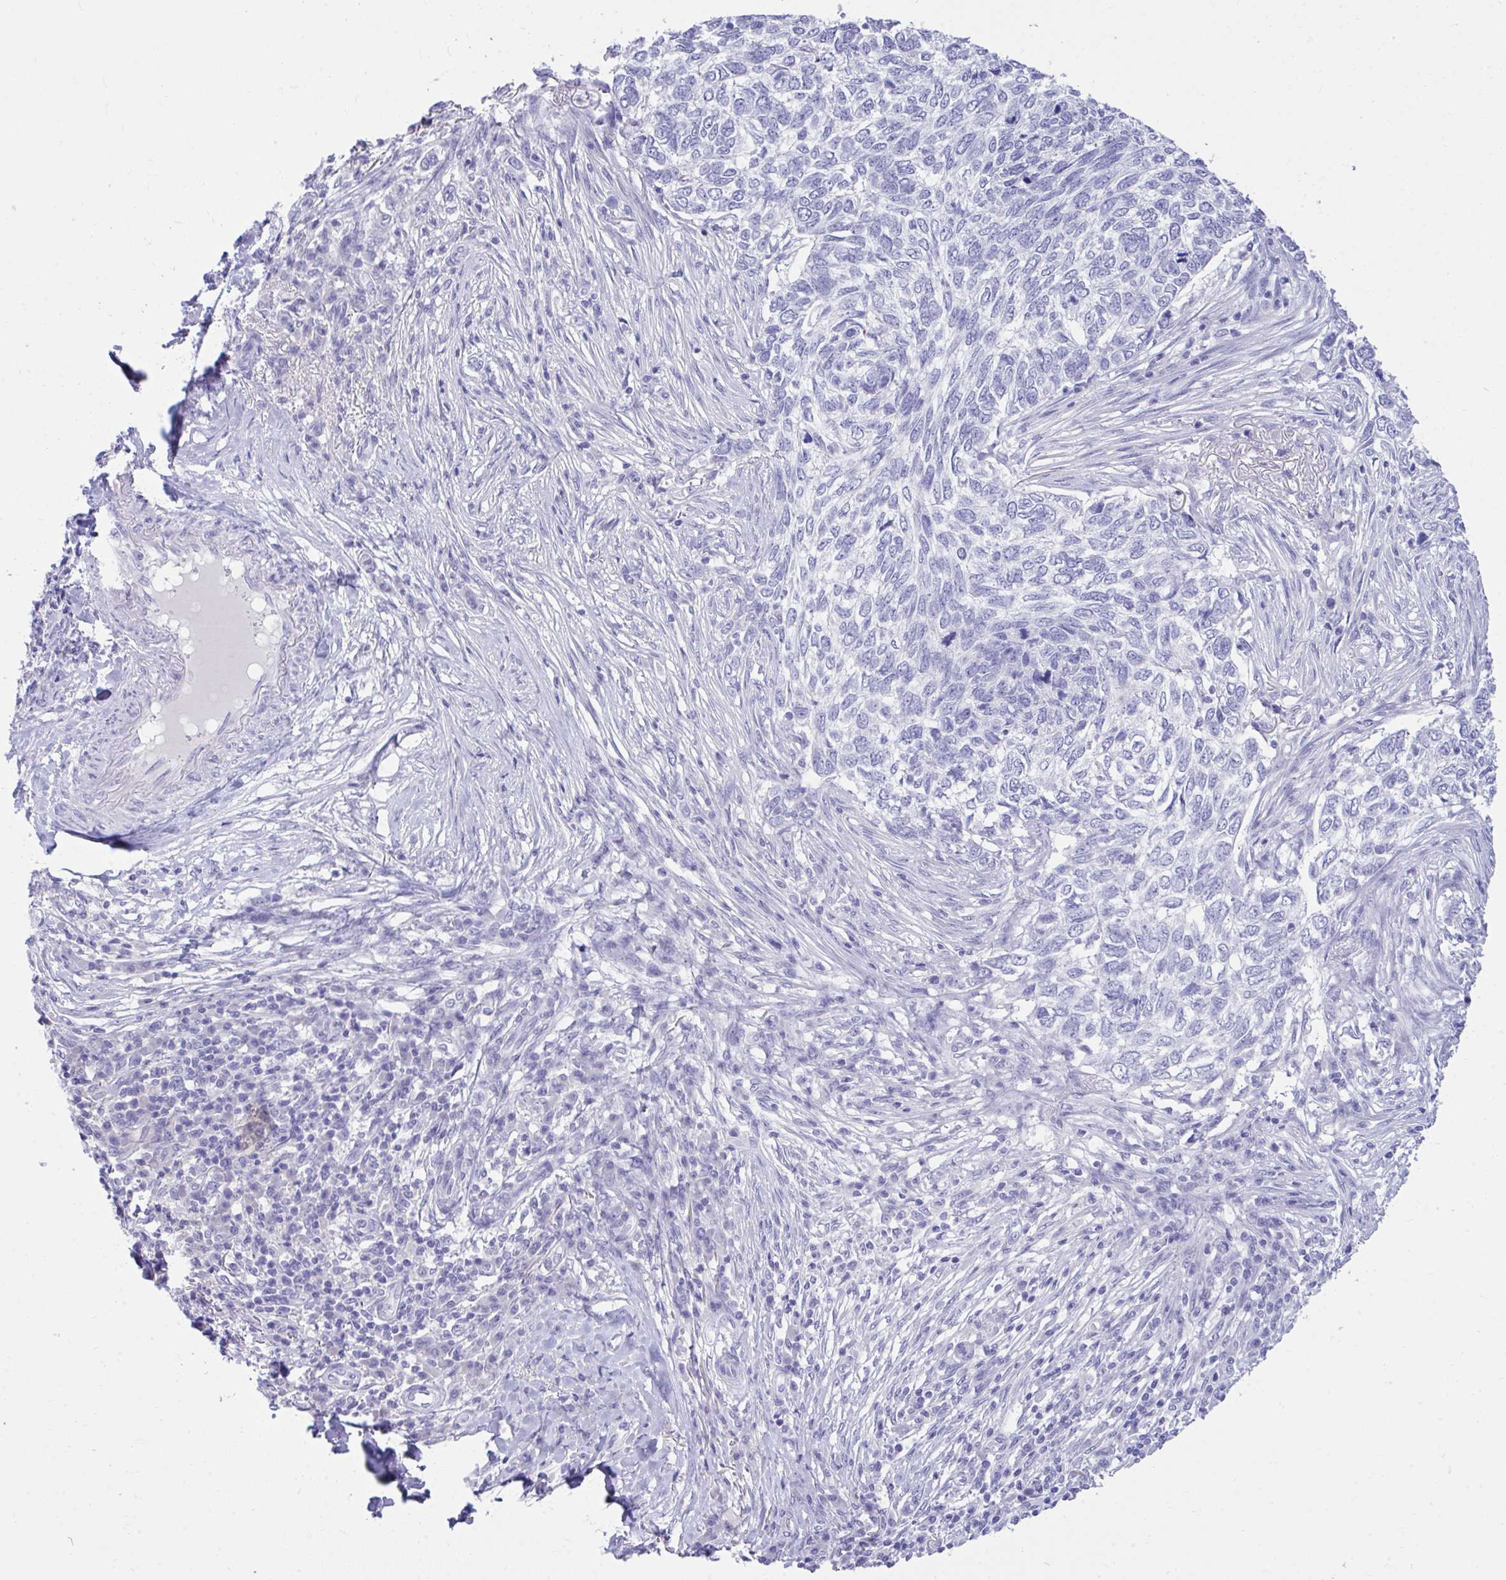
{"staining": {"intensity": "negative", "quantity": "none", "location": "none"}, "tissue": "skin cancer", "cell_type": "Tumor cells", "image_type": "cancer", "snomed": [{"axis": "morphology", "description": "Basal cell carcinoma"}, {"axis": "topography", "description": "Skin"}], "caption": "Human skin cancer (basal cell carcinoma) stained for a protein using IHC shows no positivity in tumor cells.", "gene": "PLEKHH1", "patient": {"sex": "female", "age": 65}}